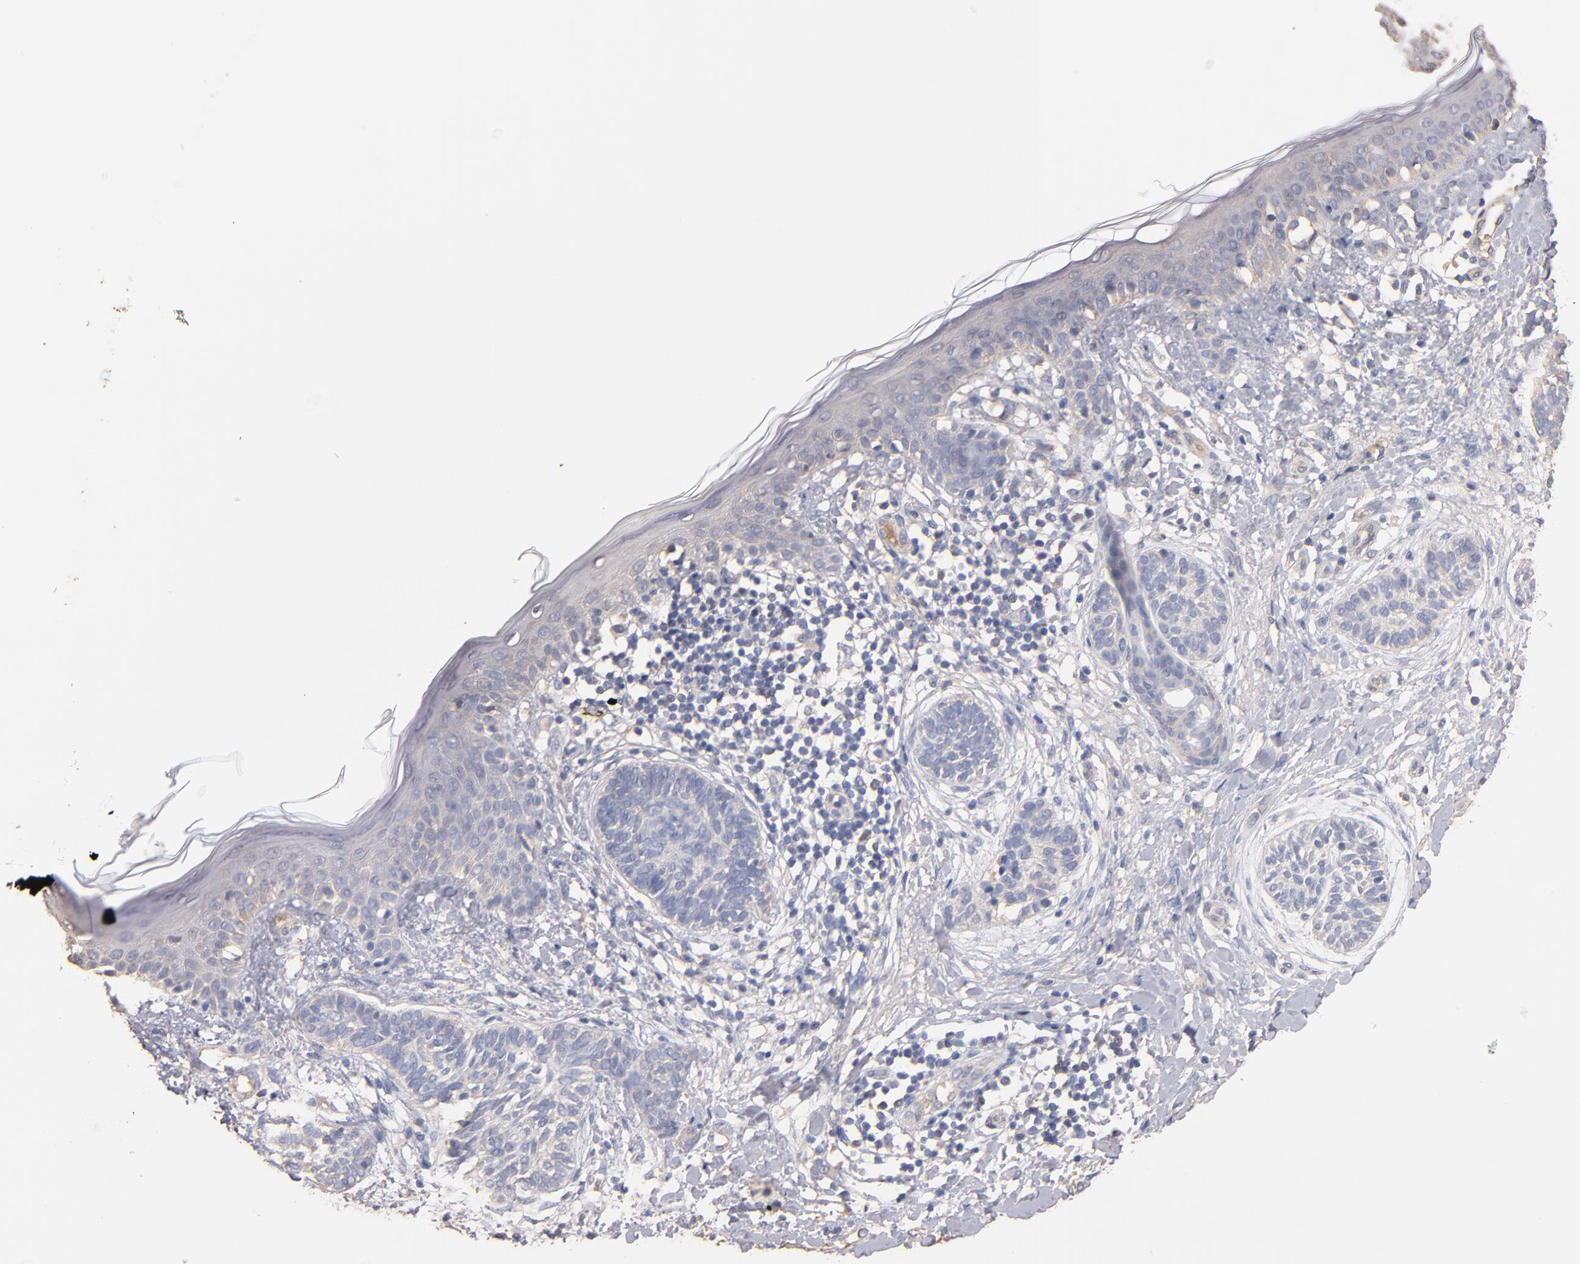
{"staining": {"intensity": "negative", "quantity": "none", "location": "none"}, "tissue": "skin cancer", "cell_type": "Tumor cells", "image_type": "cancer", "snomed": [{"axis": "morphology", "description": "Normal tissue, NOS"}, {"axis": "morphology", "description": "Basal cell carcinoma"}, {"axis": "topography", "description": "Skin"}], "caption": "Skin cancer was stained to show a protein in brown. There is no significant expression in tumor cells.", "gene": "RO60", "patient": {"sex": "male", "age": 63}}